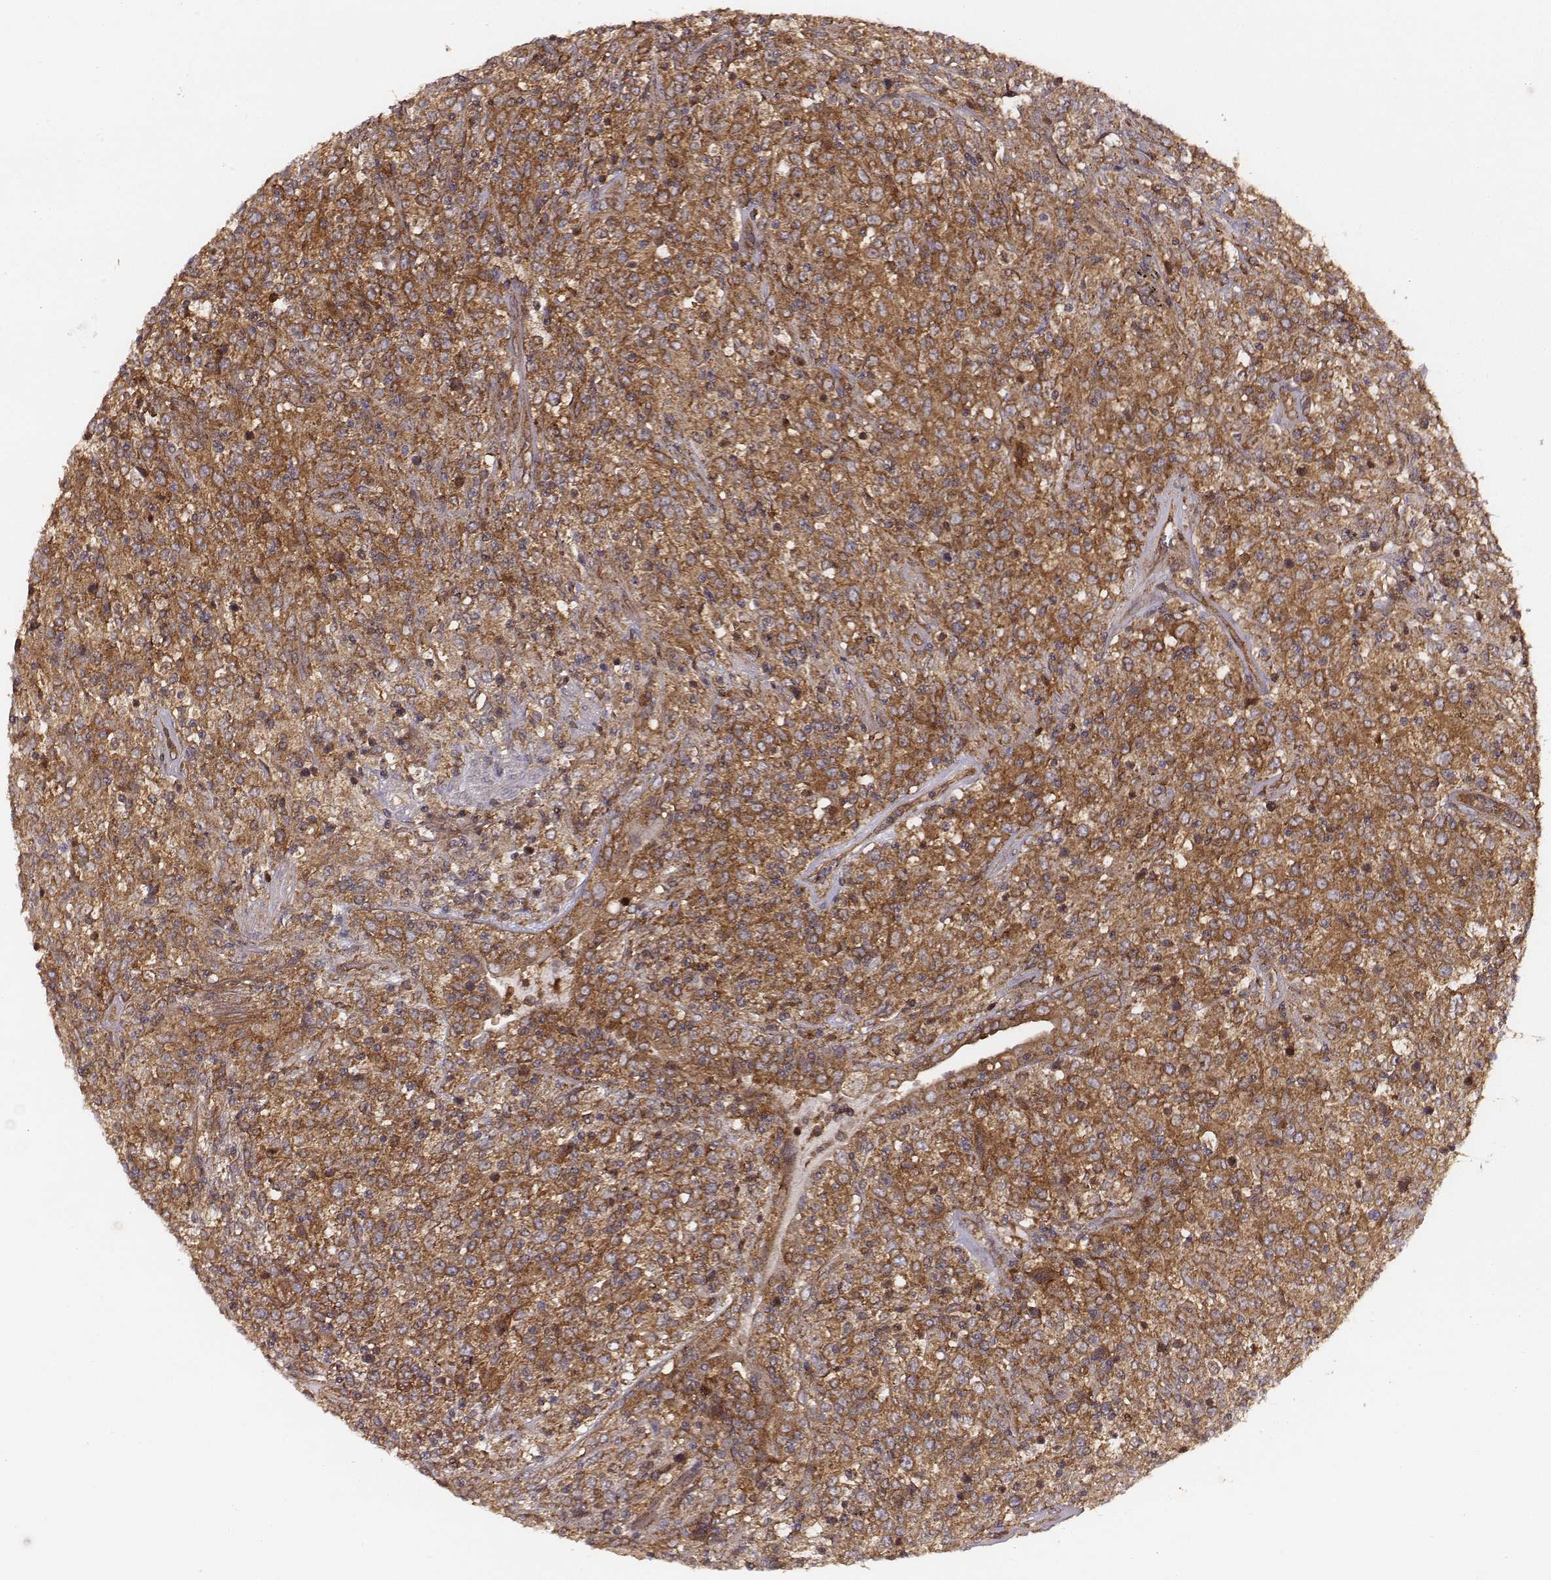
{"staining": {"intensity": "moderate", "quantity": ">75%", "location": "cytoplasmic/membranous"}, "tissue": "lymphoma", "cell_type": "Tumor cells", "image_type": "cancer", "snomed": [{"axis": "morphology", "description": "Malignant lymphoma, non-Hodgkin's type, High grade"}, {"axis": "topography", "description": "Lung"}], "caption": "Immunohistochemical staining of malignant lymphoma, non-Hodgkin's type (high-grade) shows medium levels of moderate cytoplasmic/membranous protein expression in approximately >75% of tumor cells. (IHC, brightfield microscopy, high magnification).", "gene": "VPS26A", "patient": {"sex": "male", "age": 79}}